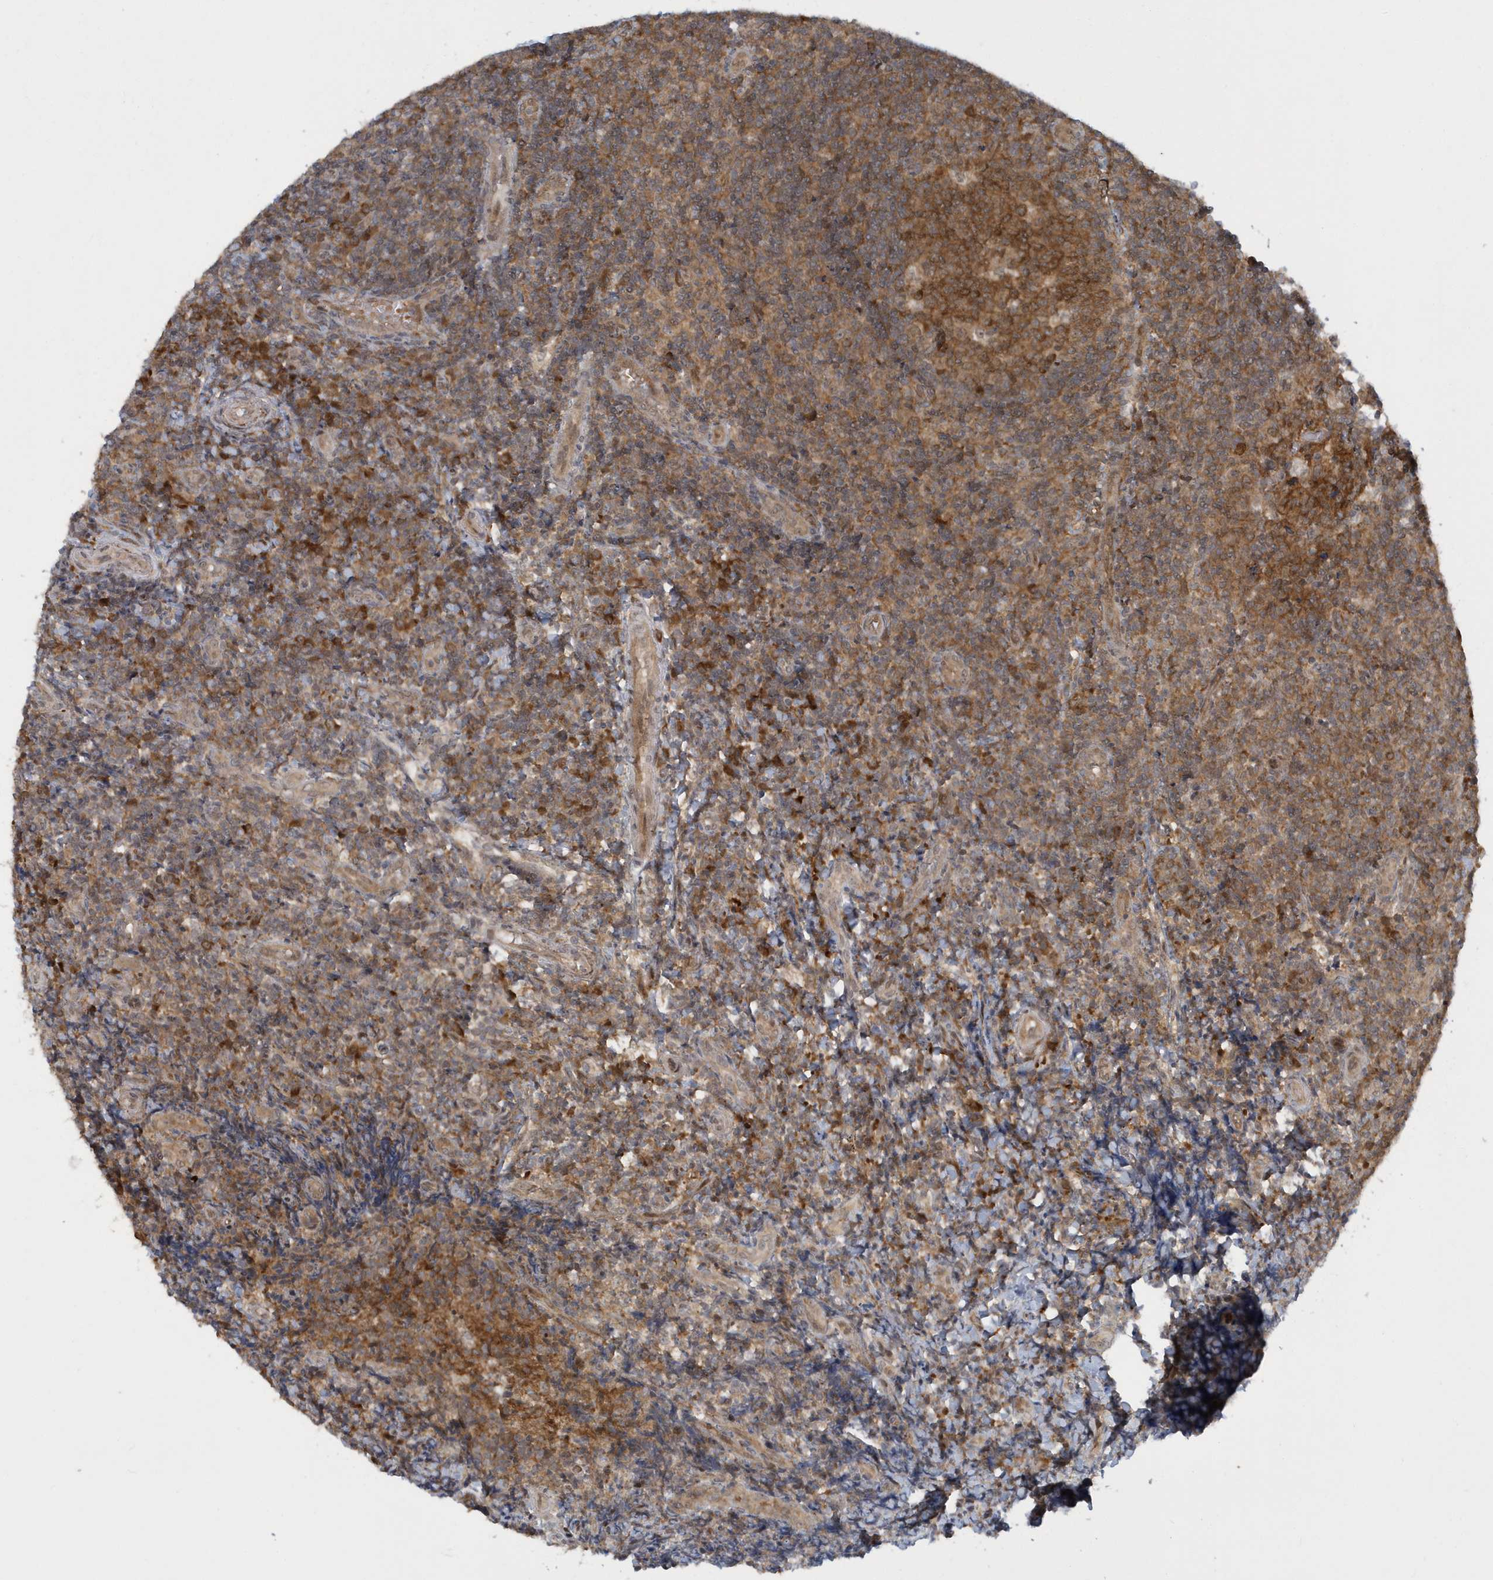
{"staining": {"intensity": "strong", "quantity": ">75%", "location": "cytoplasmic/membranous"}, "tissue": "tonsil", "cell_type": "Germinal center cells", "image_type": "normal", "snomed": [{"axis": "morphology", "description": "Normal tissue, NOS"}, {"axis": "topography", "description": "Tonsil"}], "caption": "Tonsil stained with DAB immunohistochemistry exhibits high levels of strong cytoplasmic/membranous staining in about >75% of germinal center cells.", "gene": "ATG4A", "patient": {"sex": "female", "age": 19}}